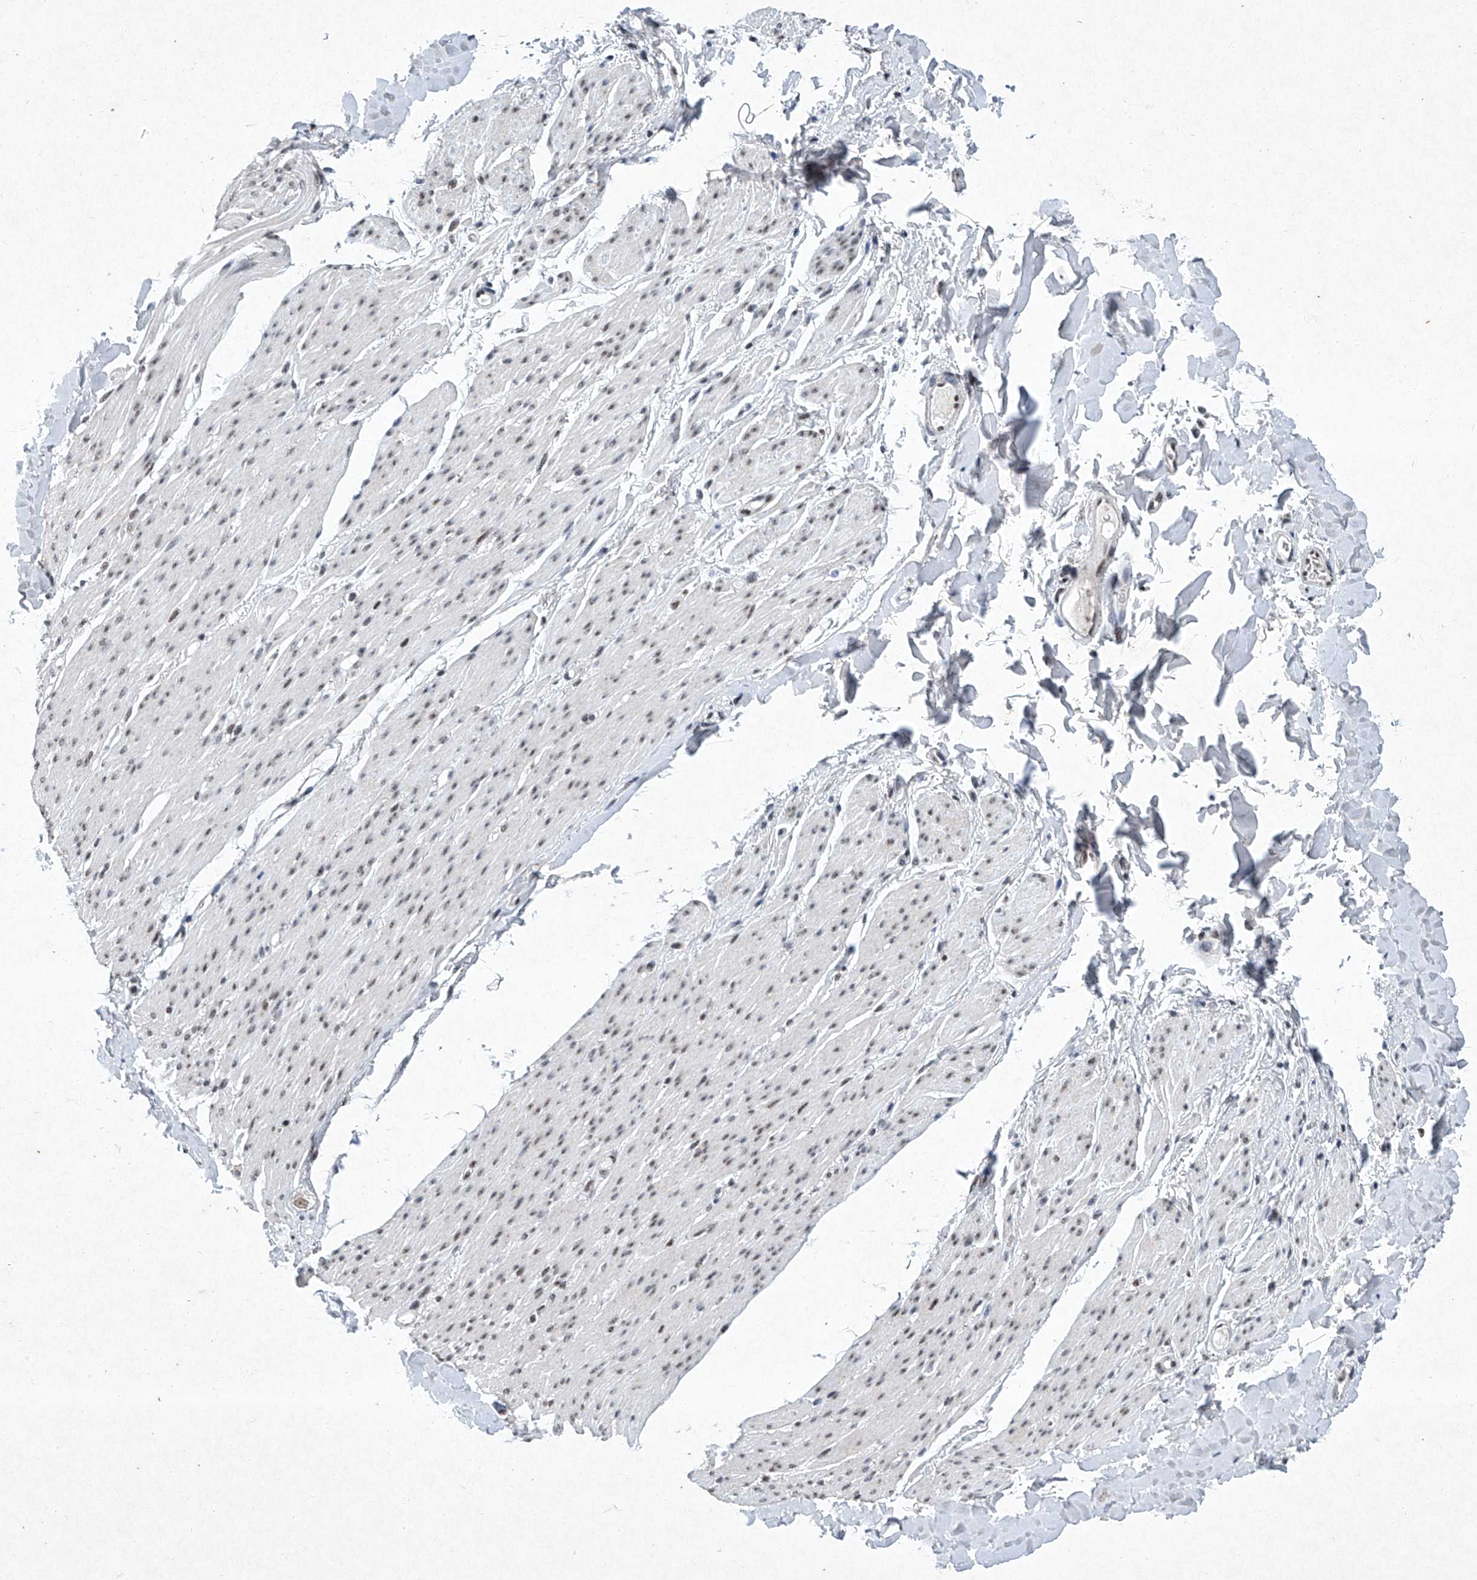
{"staining": {"intensity": "weak", "quantity": "25%-75%", "location": "nuclear"}, "tissue": "smooth muscle", "cell_type": "Smooth muscle cells", "image_type": "normal", "snomed": [{"axis": "morphology", "description": "Normal tissue, NOS"}, {"axis": "topography", "description": "Colon"}, {"axis": "topography", "description": "Peripheral nerve tissue"}], "caption": "Smooth muscle stained with immunohistochemistry shows weak nuclear expression in approximately 25%-75% of smooth muscle cells. (IHC, brightfield microscopy, high magnification).", "gene": "TFDP1", "patient": {"sex": "female", "age": 61}}